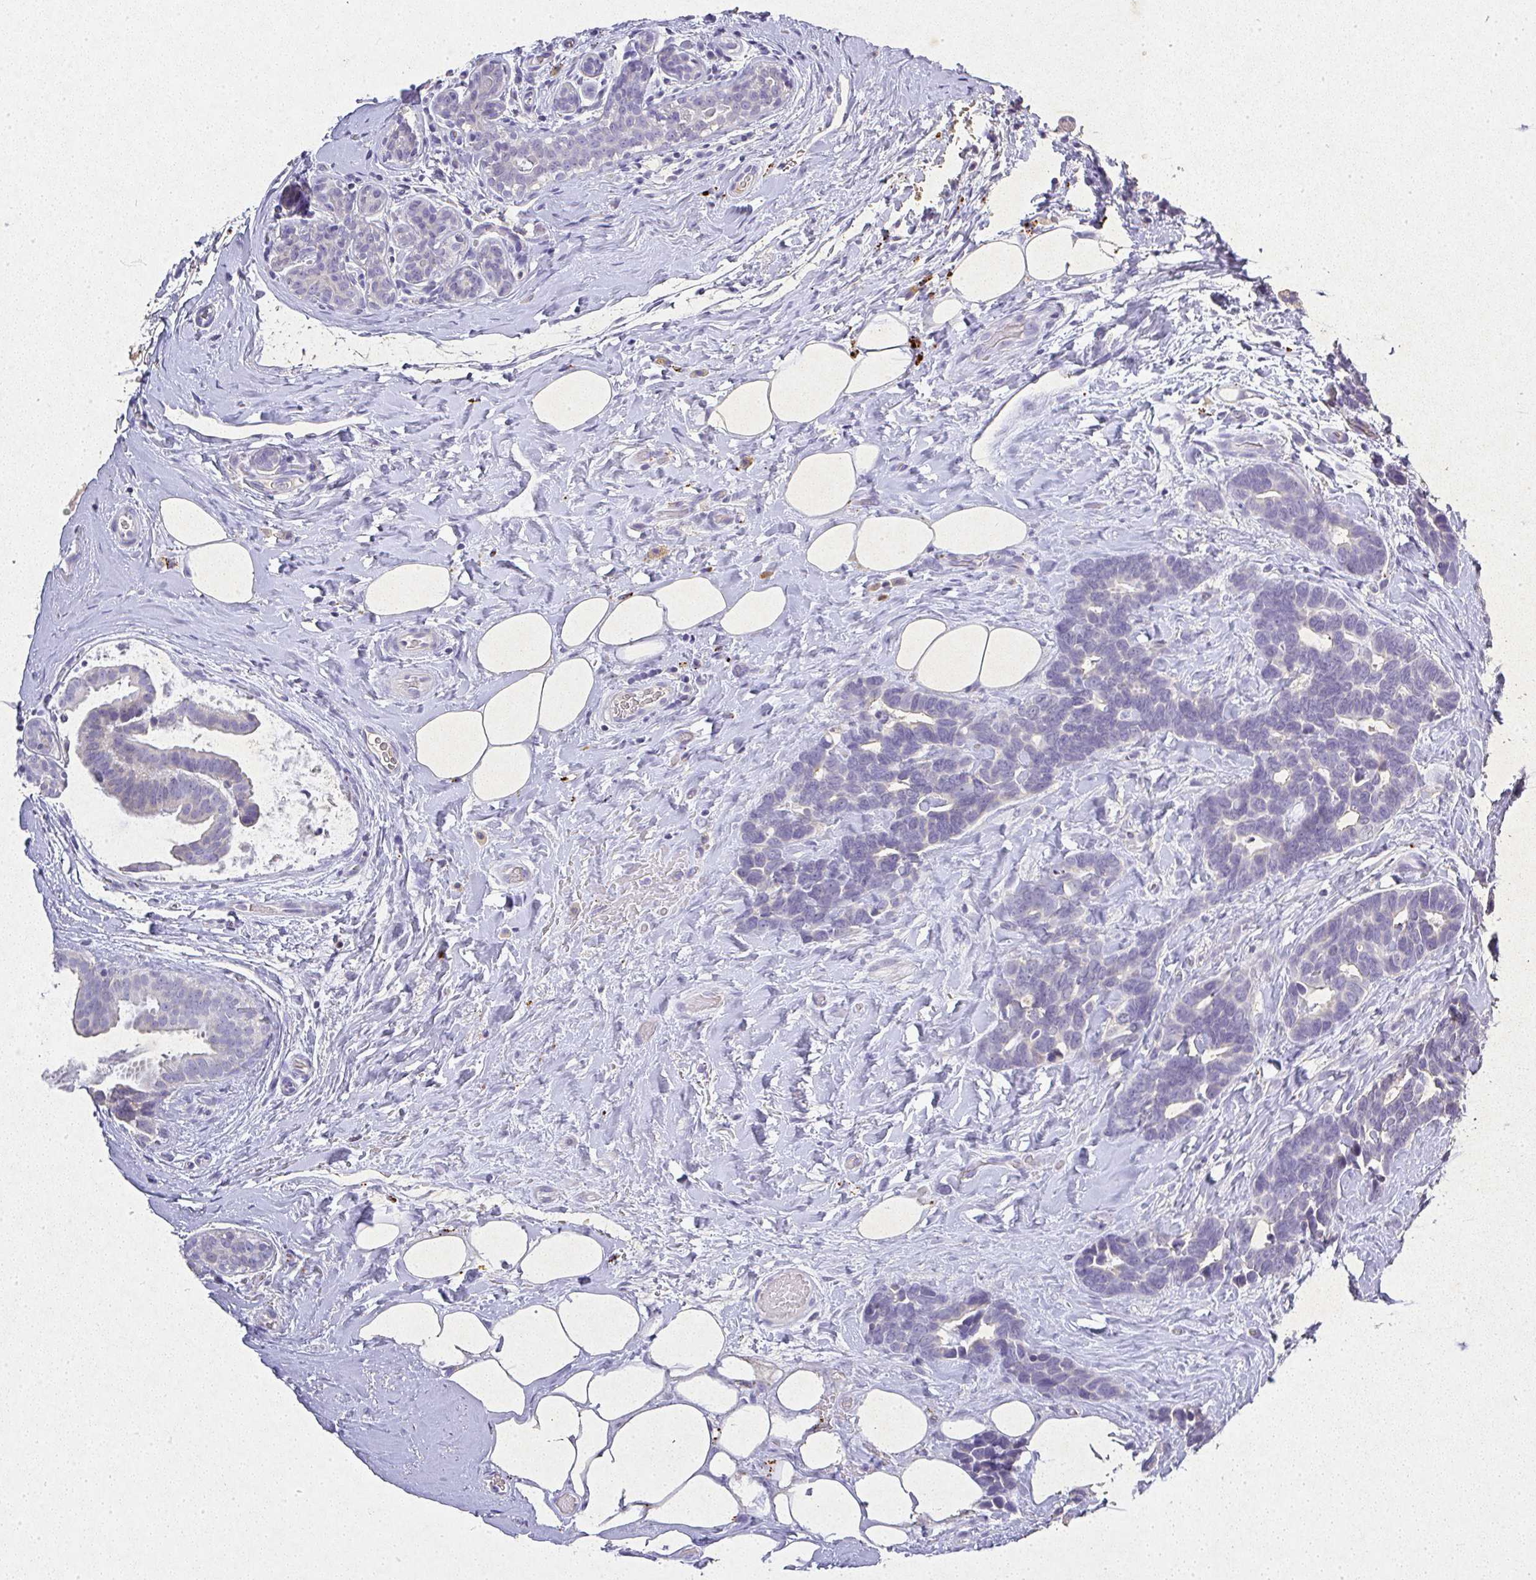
{"staining": {"intensity": "negative", "quantity": "none", "location": "none"}, "tissue": "breast cancer", "cell_type": "Tumor cells", "image_type": "cancer", "snomed": [{"axis": "morphology", "description": "Duct carcinoma"}, {"axis": "topography", "description": "Breast"}], "caption": "There is no significant positivity in tumor cells of breast cancer (invasive ductal carcinoma).", "gene": "RPS2", "patient": {"sex": "female", "age": 71}}